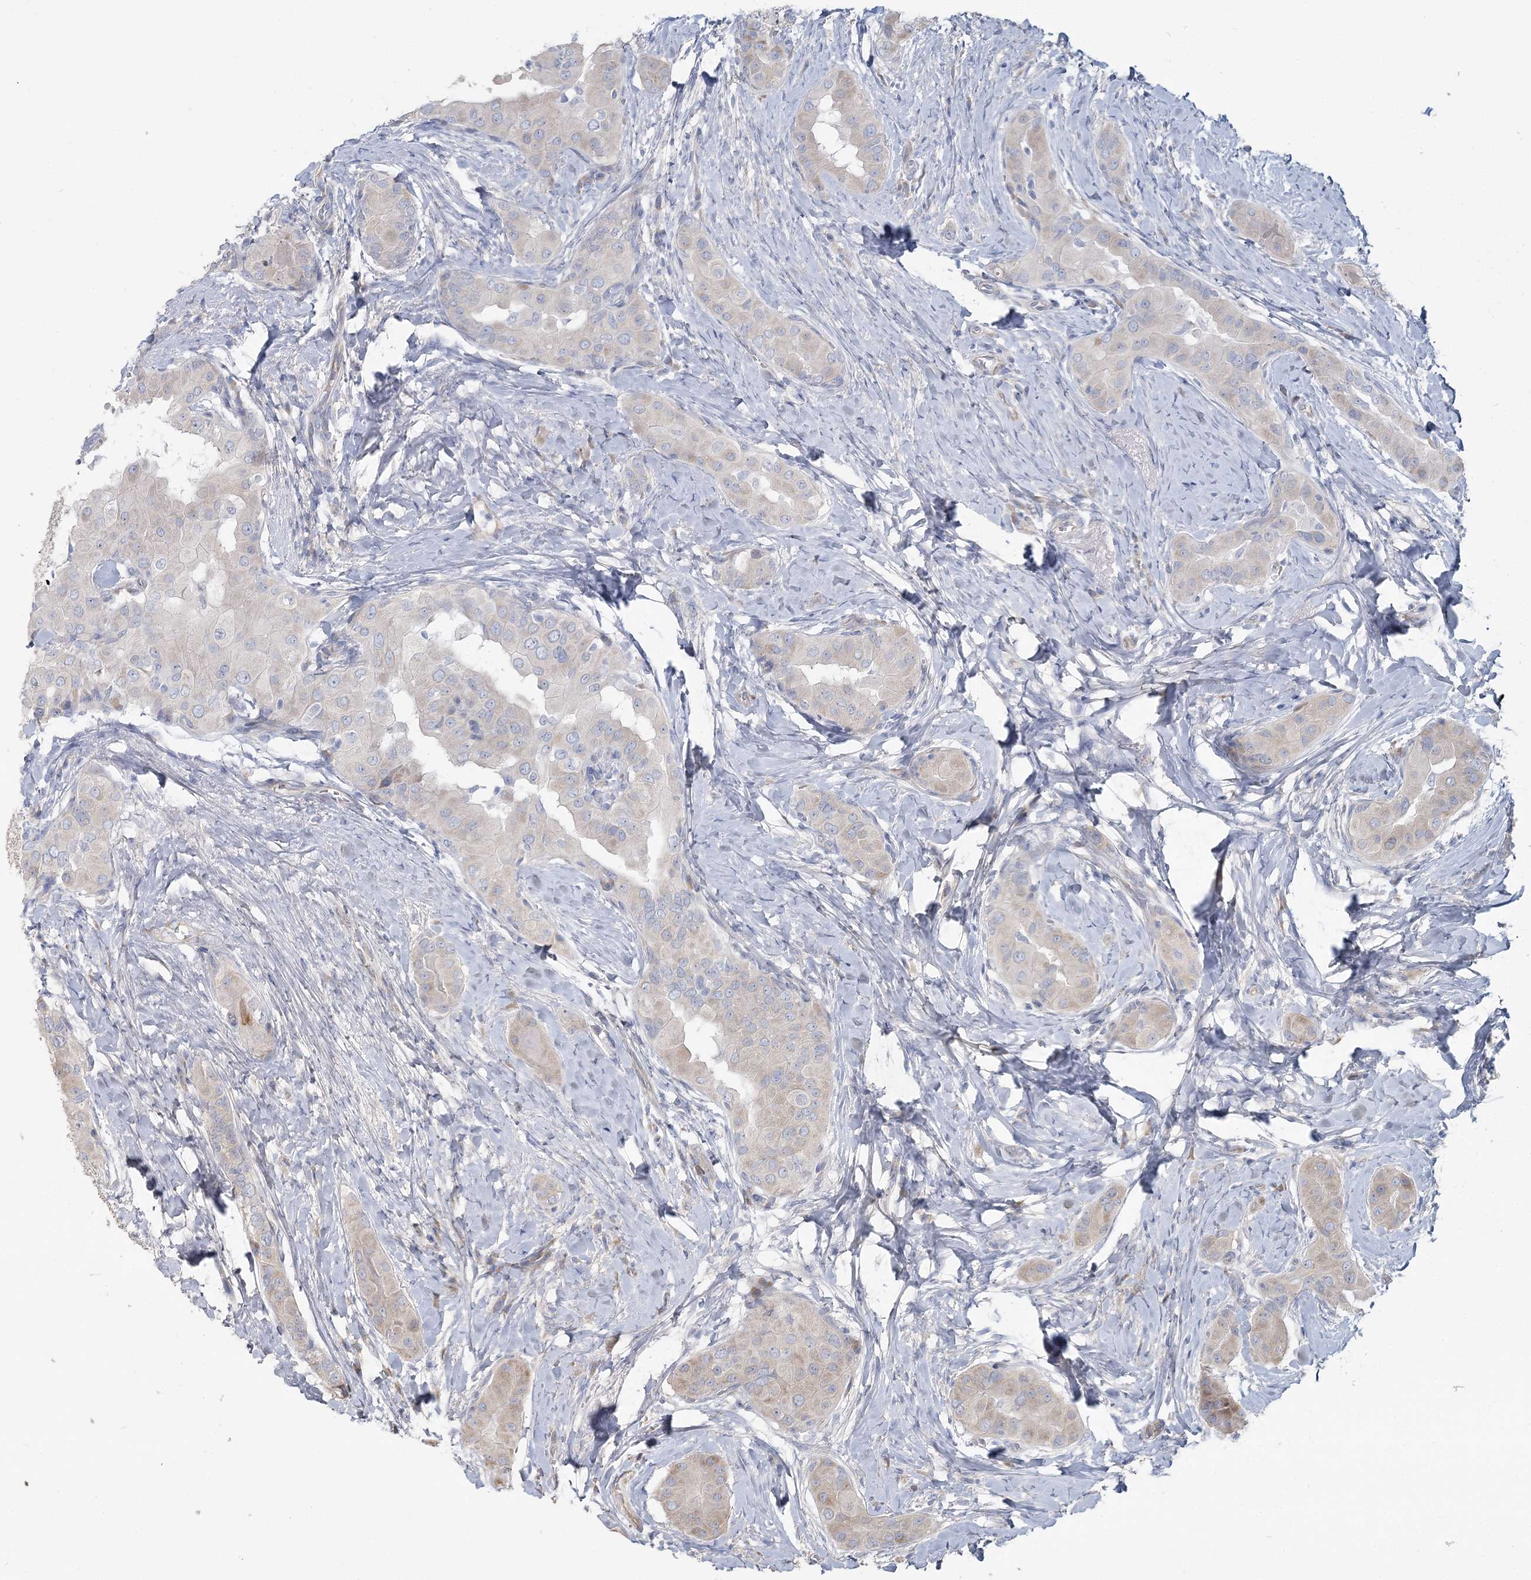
{"staining": {"intensity": "weak", "quantity": "25%-75%", "location": "cytoplasmic/membranous"}, "tissue": "thyroid cancer", "cell_type": "Tumor cells", "image_type": "cancer", "snomed": [{"axis": "morphology", "description": "Papillary adenocarcinoma, NOS"}, {"axis": "topography", "description": "Thyroid gland"}], "caption": "Human papillary adenocarcinoma (thyroid) stained for a protein (brown) displays weak cytoplasmic/membranous positive expression in about 25%-75% of tumor cells.", "gene": "CMBL", "patient": {"sex": "male", "age": 33}}